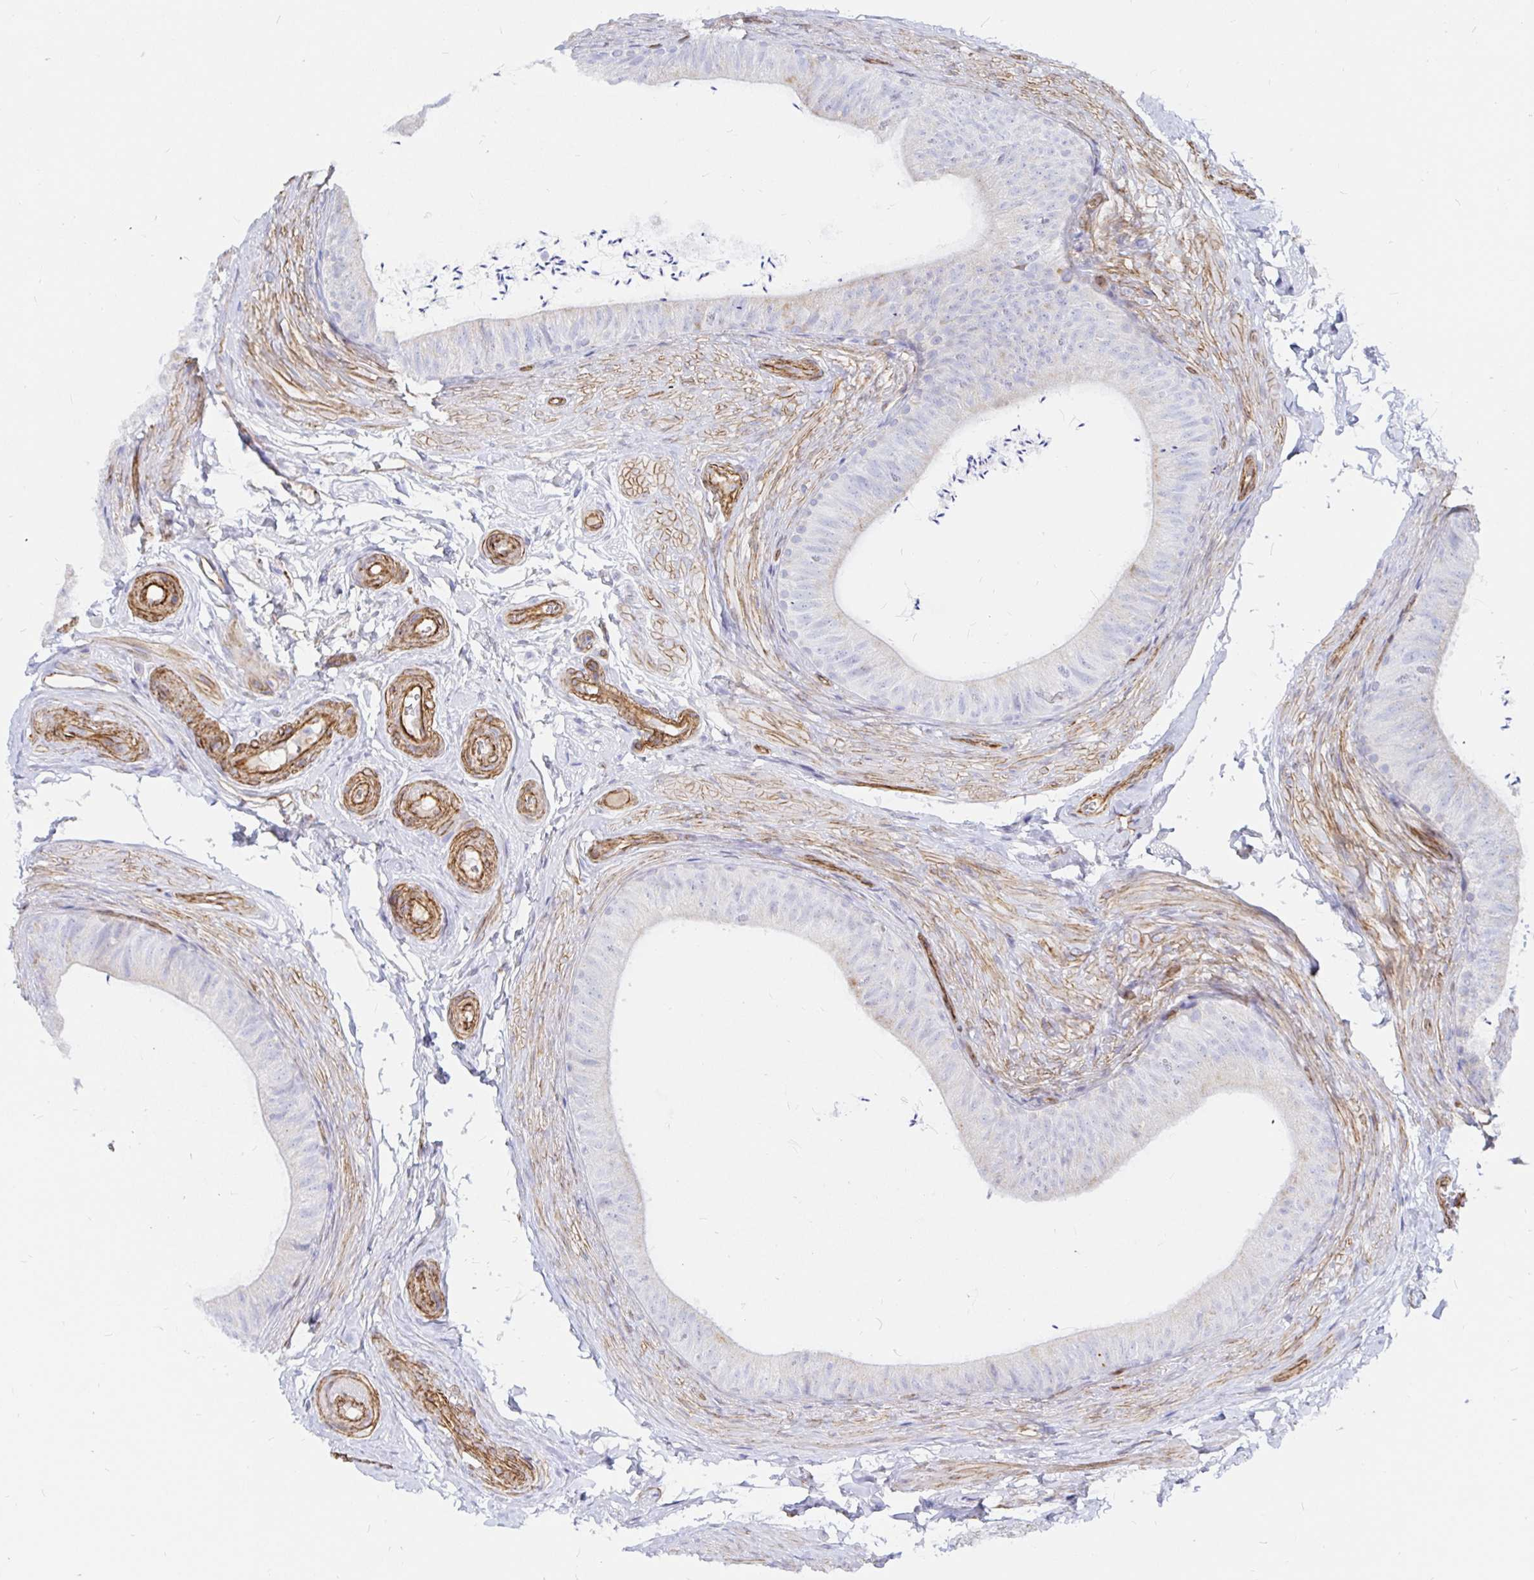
{"staining": {"intensity": "negative", "quantity": "none", "location": "none"}, "tissue": "epididymis", "cell_type": "Glandular cells", "image_type": "normal", "snomed": [{"axis": "morphology", "description": "Normal tissue, NOS"}, {"axis": "topography", "description": "Epididymis, spermatic cord, NOS"}, {"axis": "topography", "description": "Epididymis"}, {"axis": "topography", "description": "Peripheral nerve tissue"}], "caption": "The micrograph displays no significant positivity in glandular cells of epididymis. Brightfield microscopy of immunohistochemistry stained with DAB (brown) and hematoxylin (blue), captured at high magnification.", "gene": "COX16", "patient": {"sex": "male", "age": 29}}